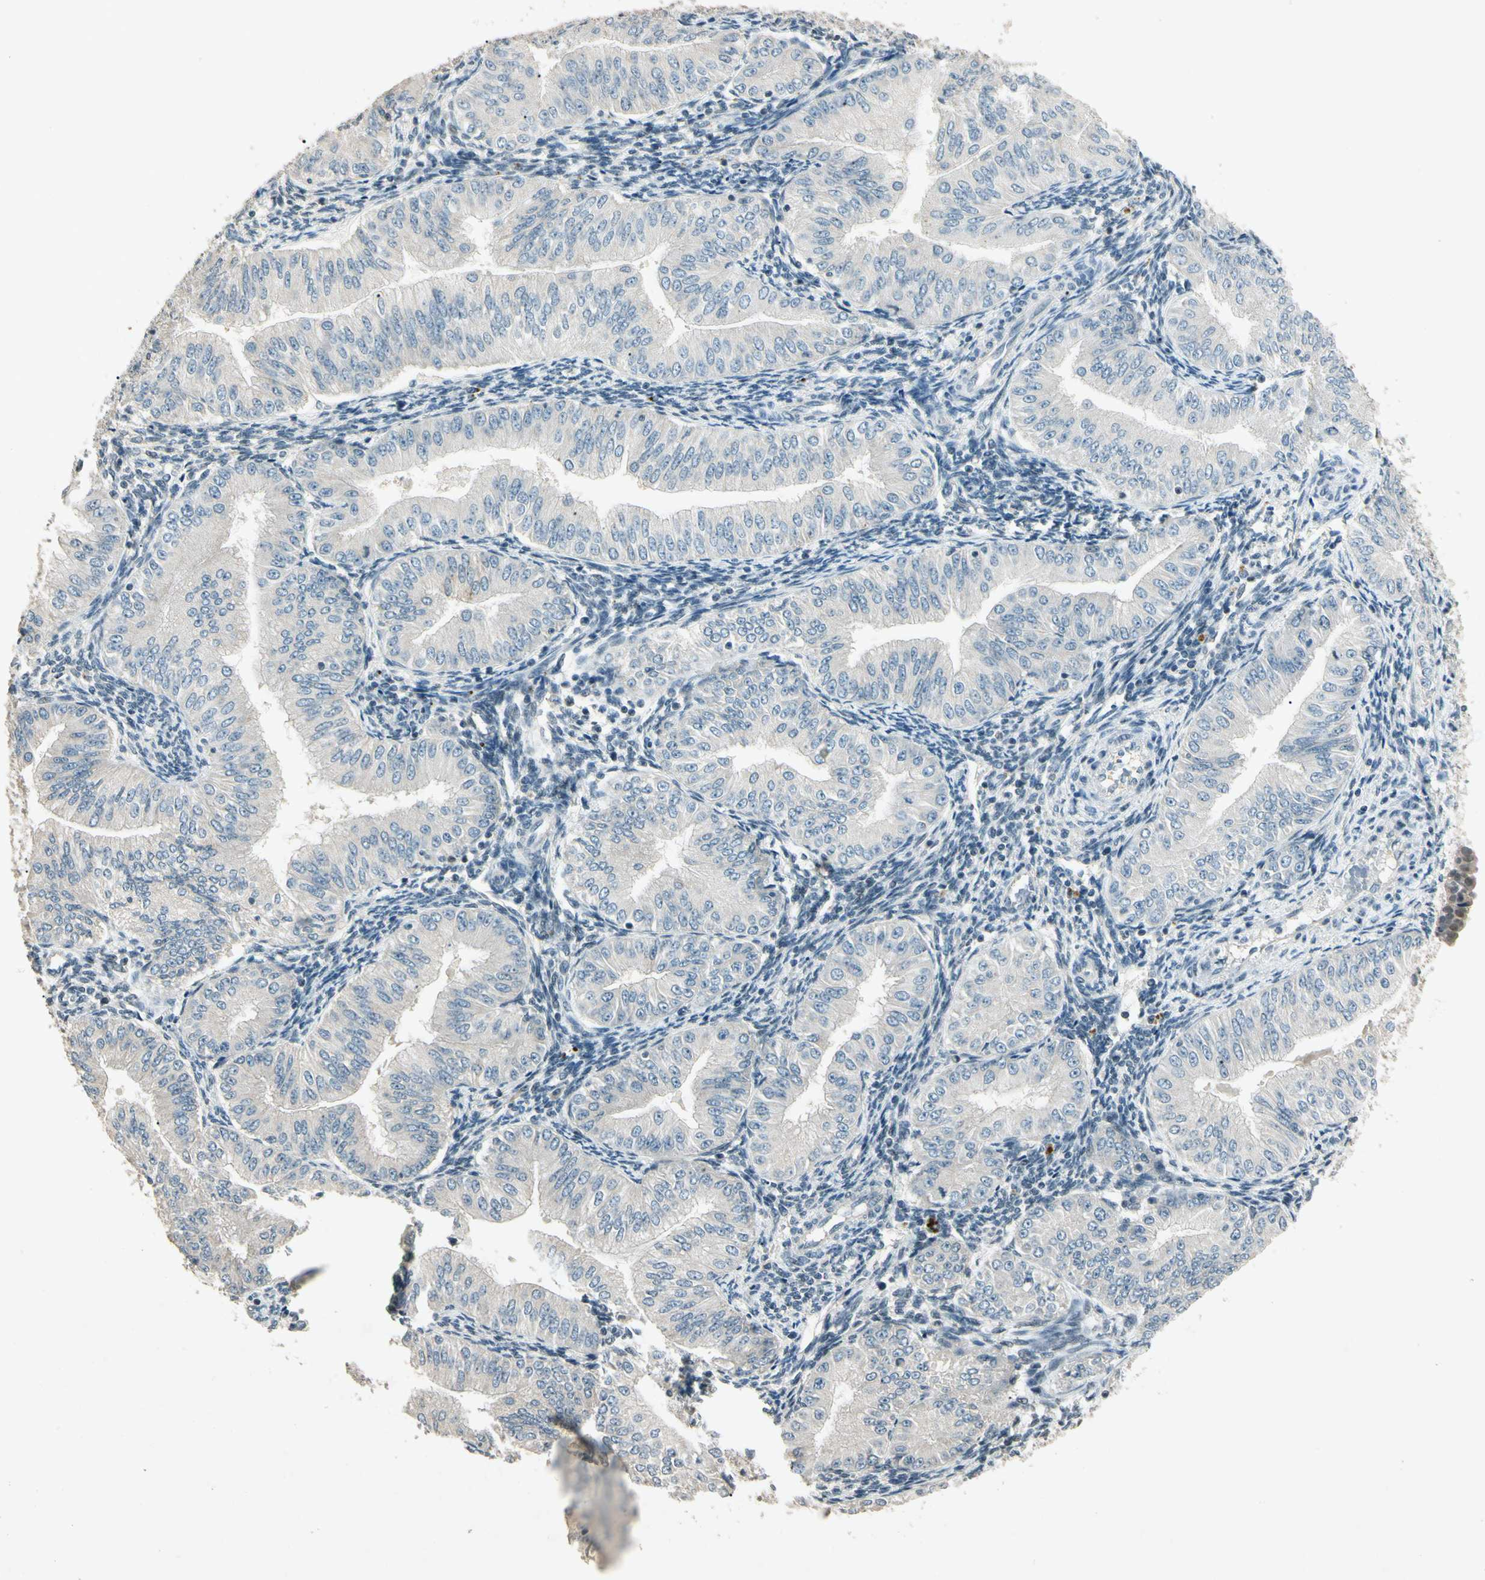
{"staining": {"intensity": "negative", "quantity": "none", "location": "none"}, "tissue": "endometrial cancer", "cell_type": "Tumor cells", "image_type": "cancer", "snomed": [{"axis": "morphology", "description": "Normal tissue, NOS"}, {"axis": "morphology", "description": "Adenocarcinoma, NOS"}, {"axis": "topography", "description": "Endometrium"}], "caption": "The photomicrograph exhibits no staining of tumor cells in endometrial cancer. (DAB (3,3'-diaminobenzidine) immunohistochemistry visualized using brightfield microscopy, high magnification).", "gene": "ZBTB4", "patient": {"sex": "female", "age": 53}}